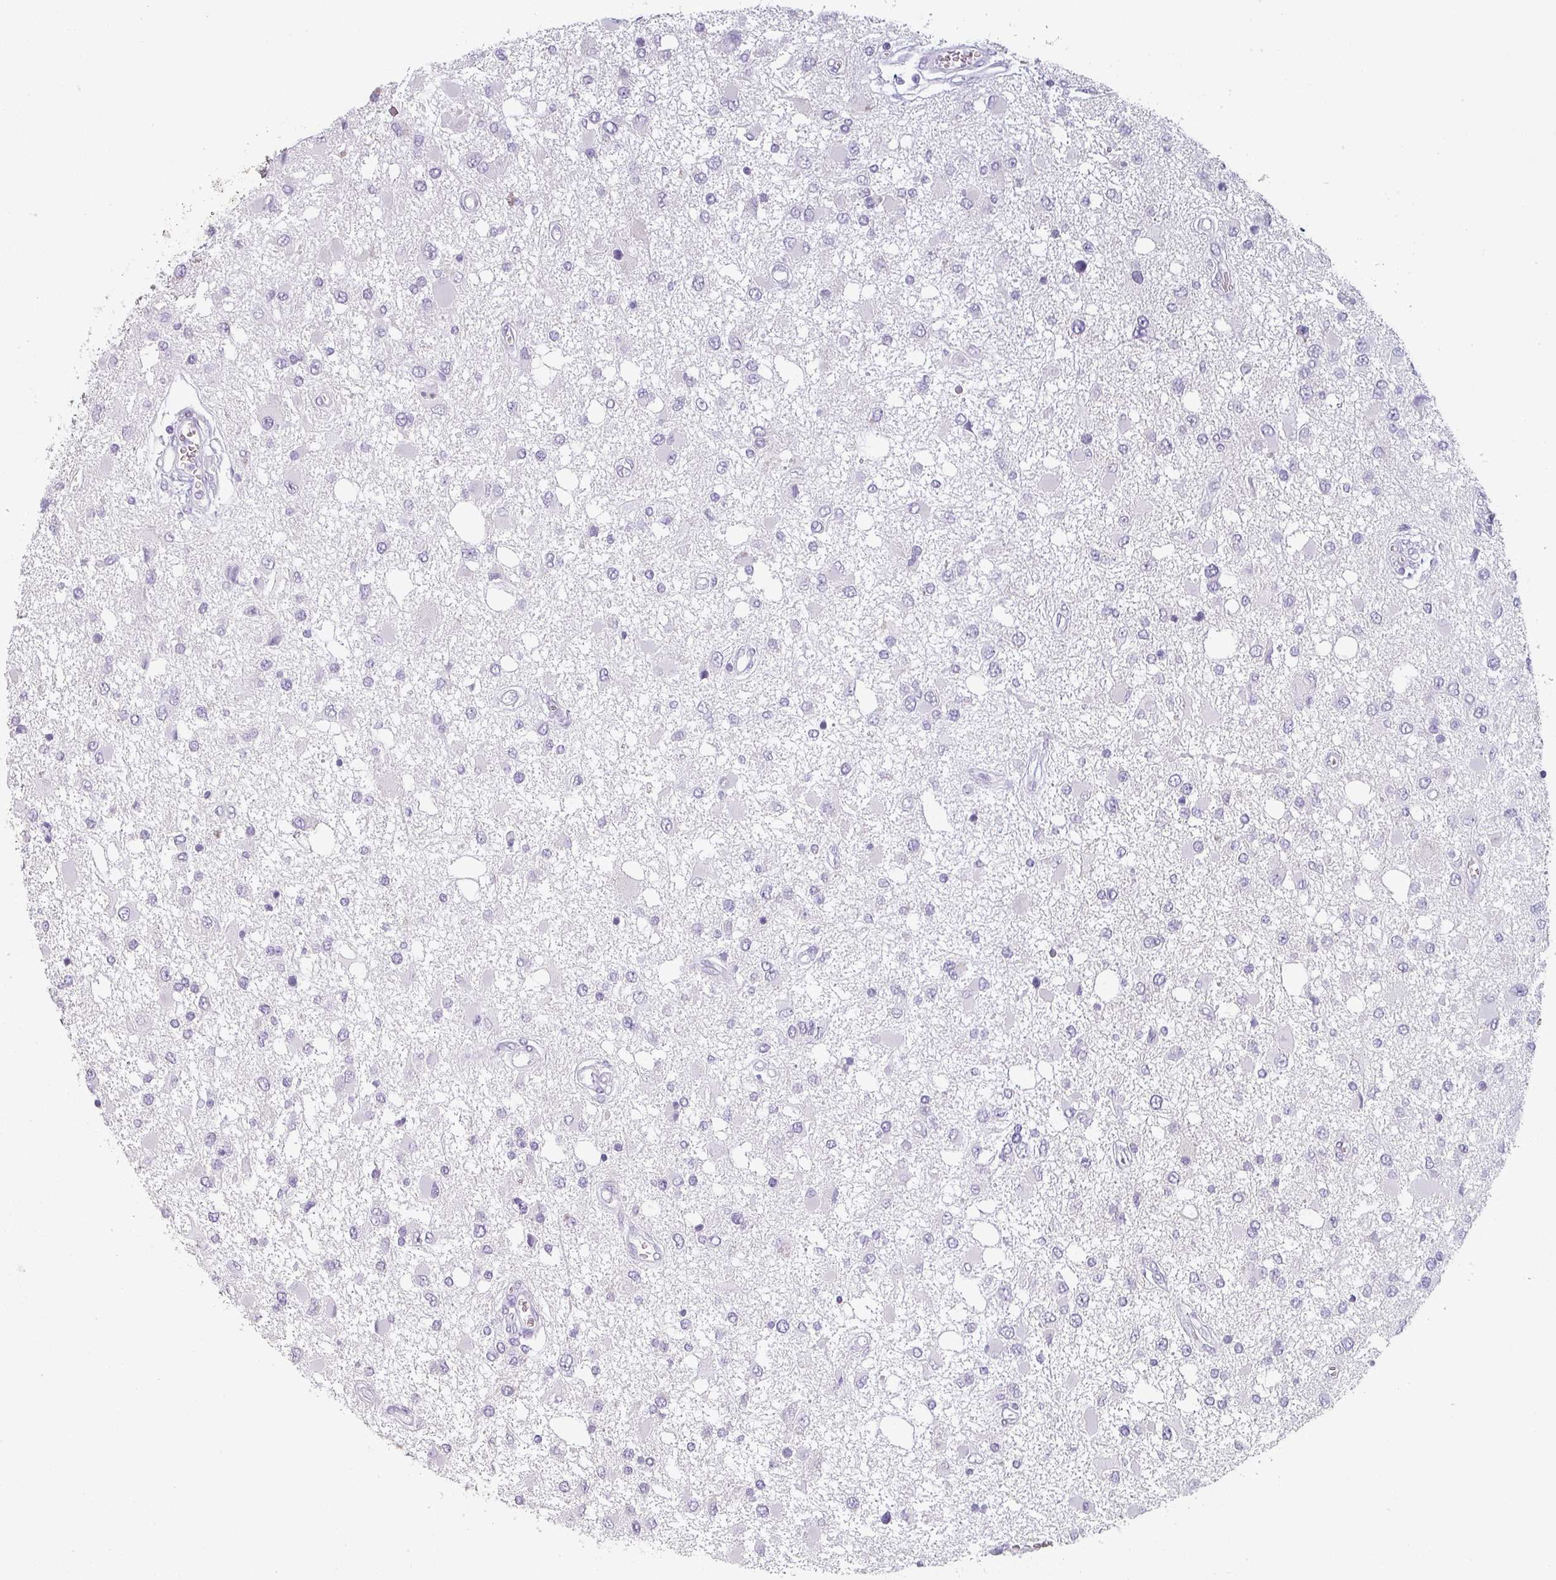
{"staining": {"intensity": "negative", "quantity": "none", "location": "none"}, "tissue": "glioma", "cell_type": "Tumor cells", "image_type": "cancer", "snomed": [{"axis": "morphology", "description": "Glioma, malignant, High grade"}, {"axis": "topography", "description": "Brain"}], "caption": "Tumor cells are negative for protein expression in human glioma.", "gene": "SFTPA1", "patient": {"sex": "male", "age": 53}}